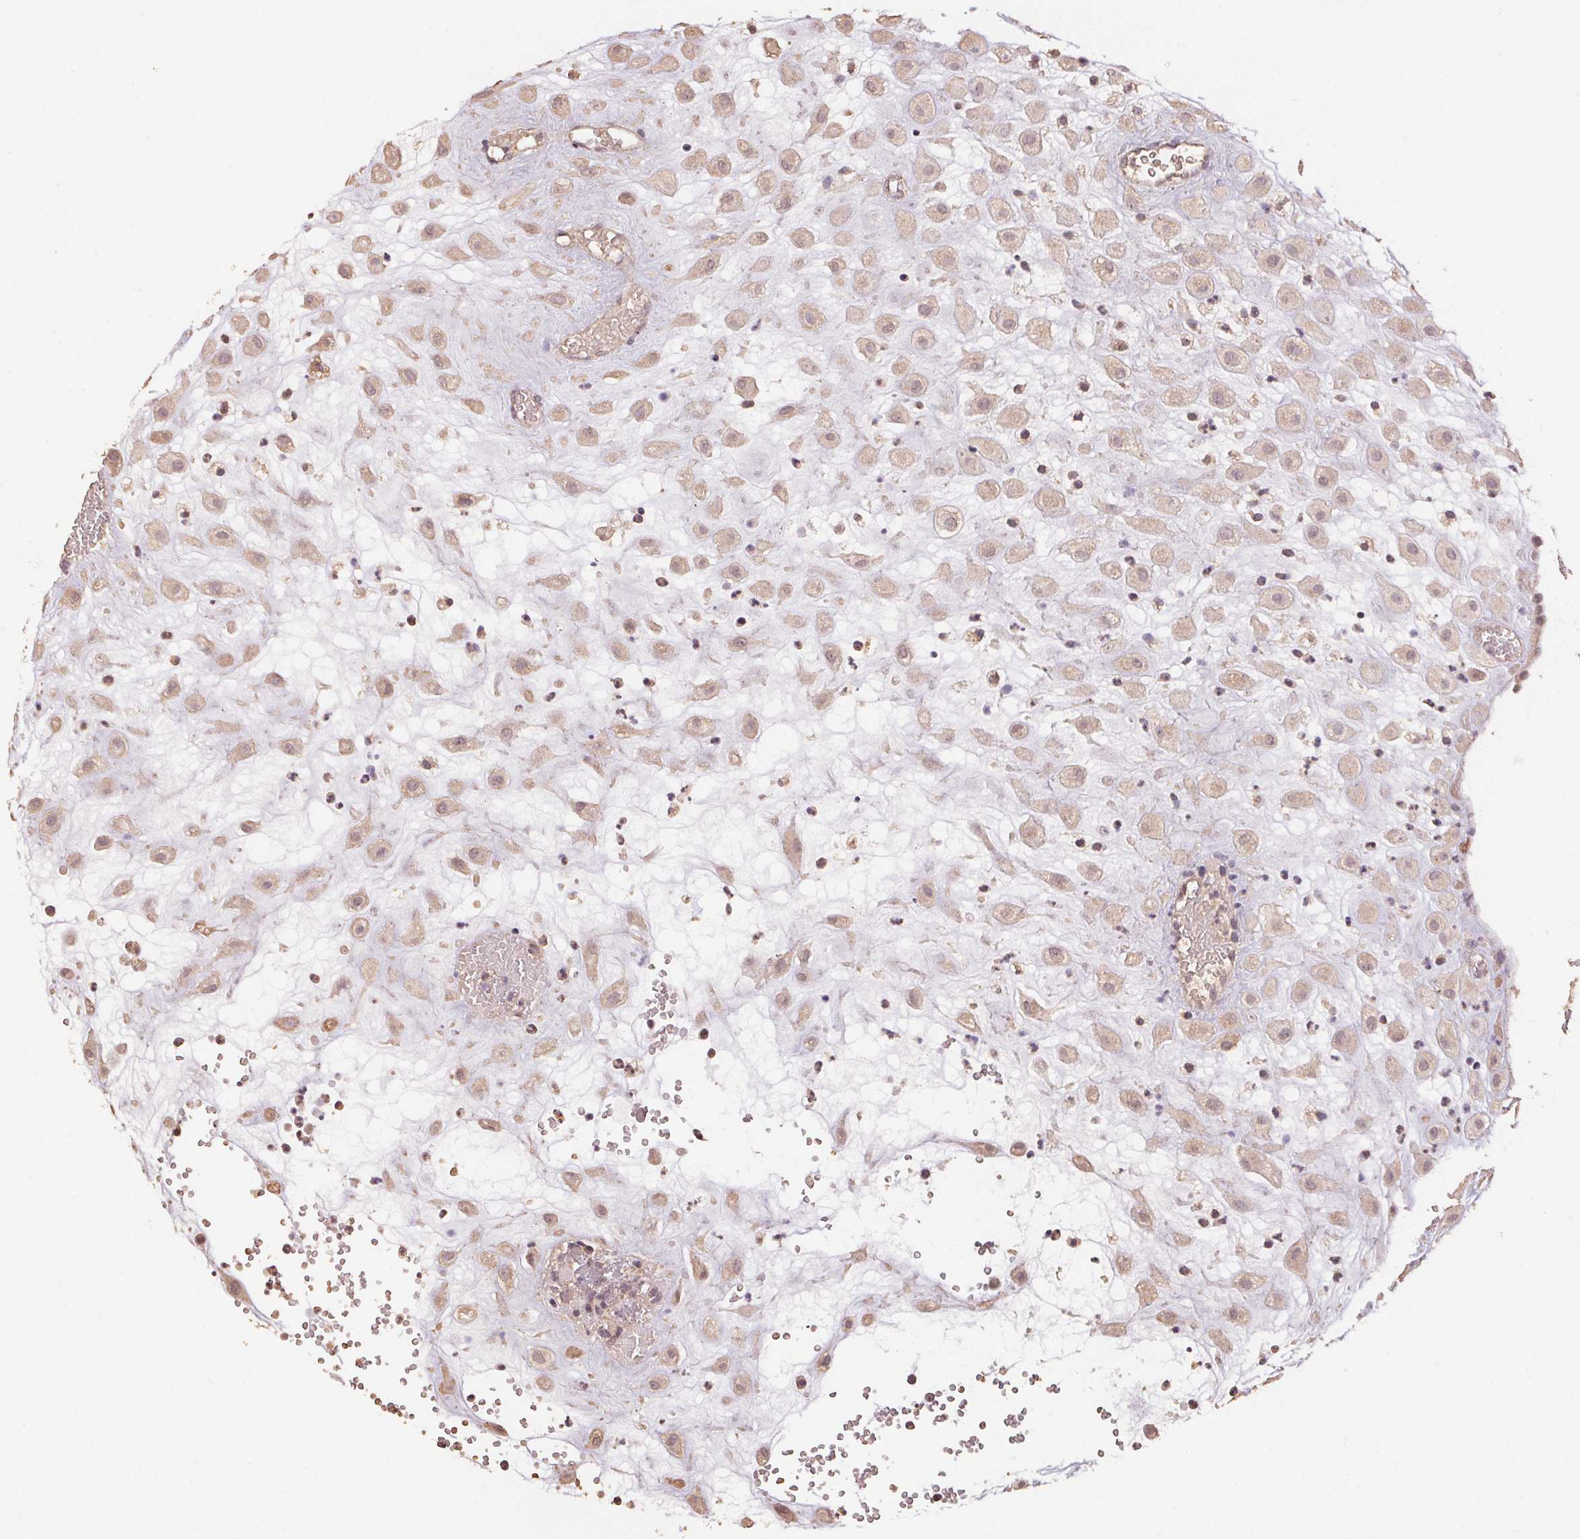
{"staining": {"intensity": "weak", "quantity": ">75%", "location": "cytoplasmic/membranous"}, "tissue": "placenta", "cell_type": "Decidual cells", "image_type": "normal", "snomed": [{"axis": "morphology", "description": "Normal tissue, NOS"}, {"axis": "topography", "description": "Placenta"}], "caption": "Immunohistochemical staining of normal human placenta demonstrates weak cytoplasmic/membranous protein expression in about >75% of decidual cells.", "gene": "CENPF", "patient": {"sex": "female", "age": 24}}